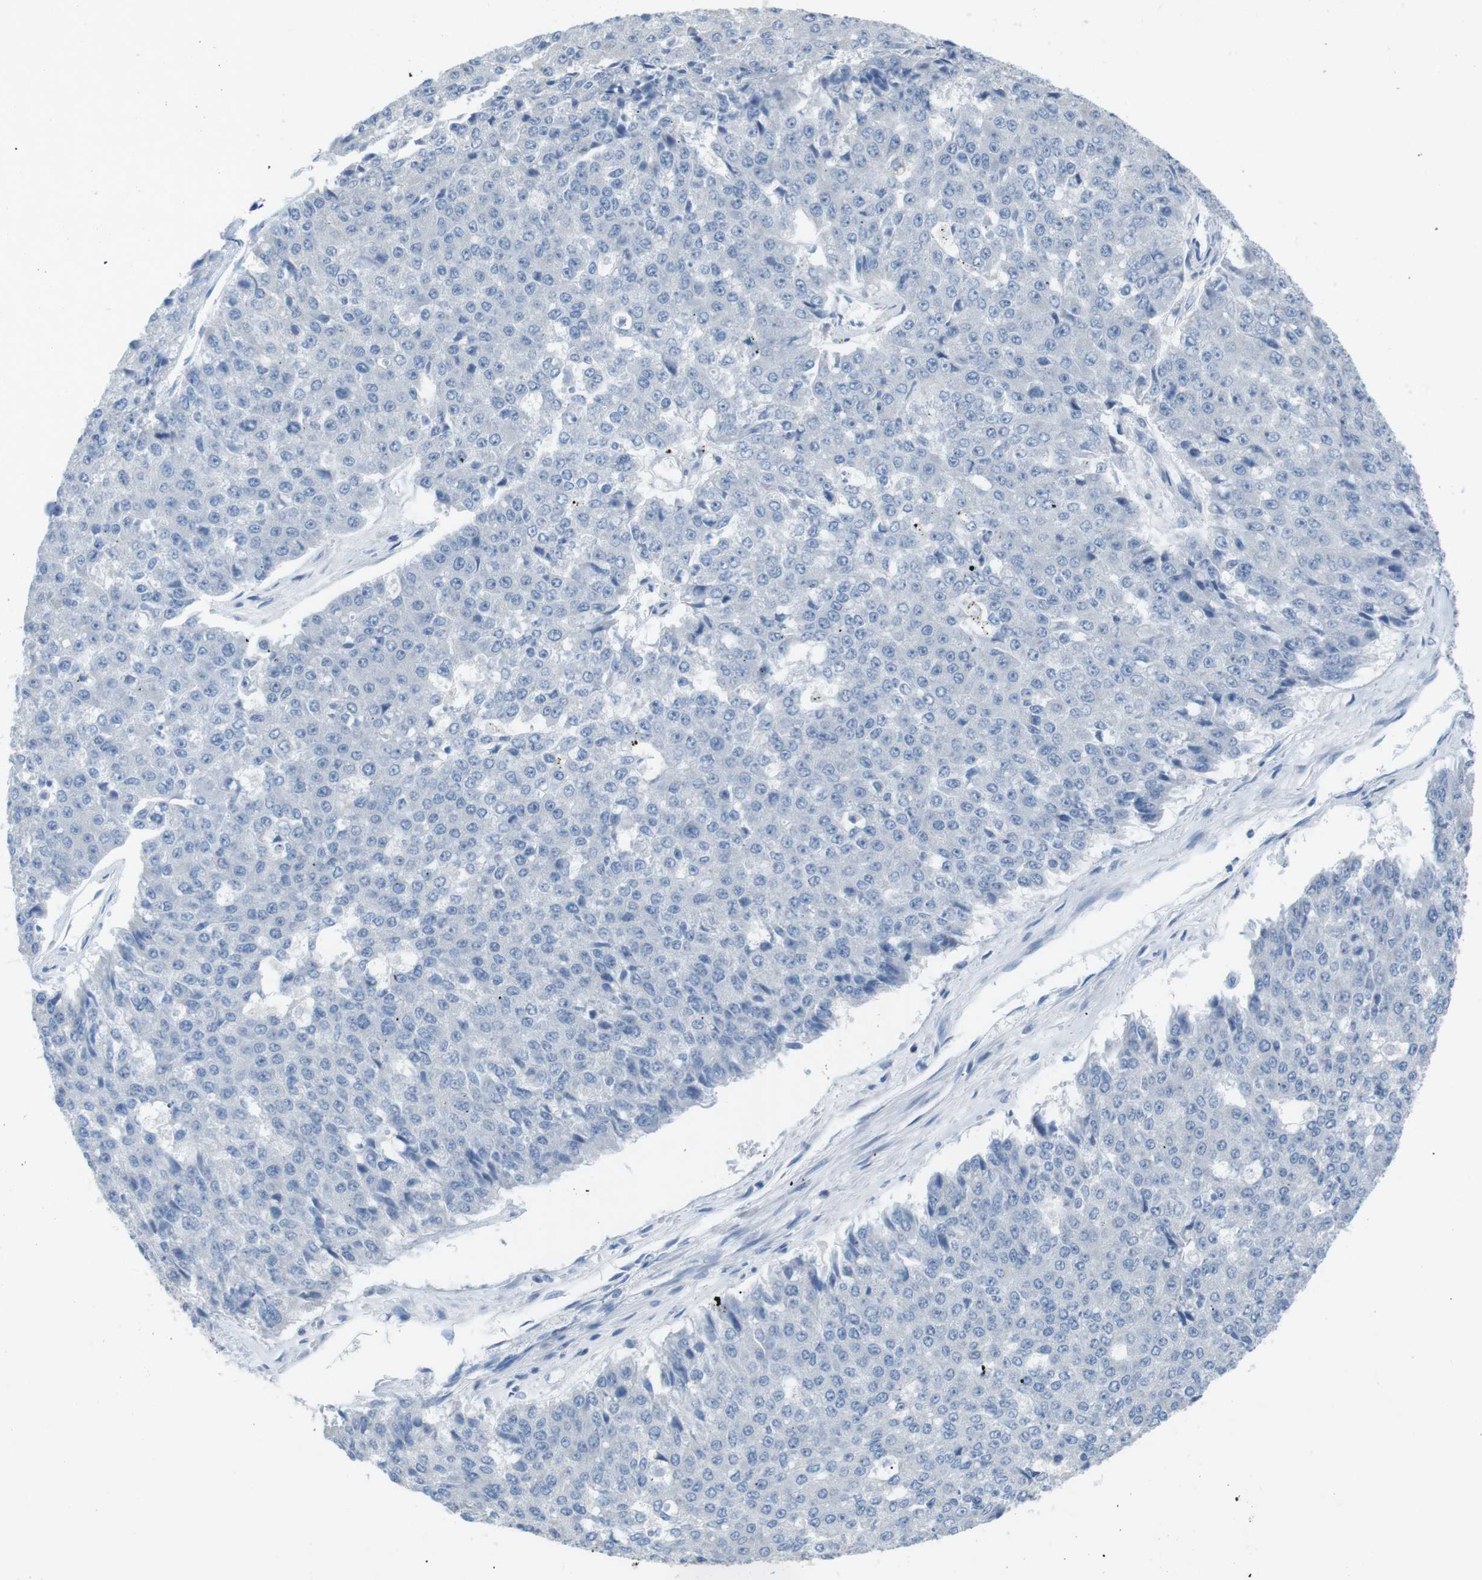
{"staining": {"intensity": "negative", "quantity": "none", "location": "none"}, "tissue": "pancreatic cancer", "cell_type": "Tumor cells", "image_type": "cancer", "snomed": [{"axis": "morphology", "description": "Adenocarcinoma, NOS"}, {"axis": "topography", "description": "Pancreas"}], "caption": "DAB immunohistochemical staining of pancreatic adenocarcinoma shows no significant positivity in tumor cells.", "gene": "SALL4", "patient": {"sex": "male", "age": 50}}